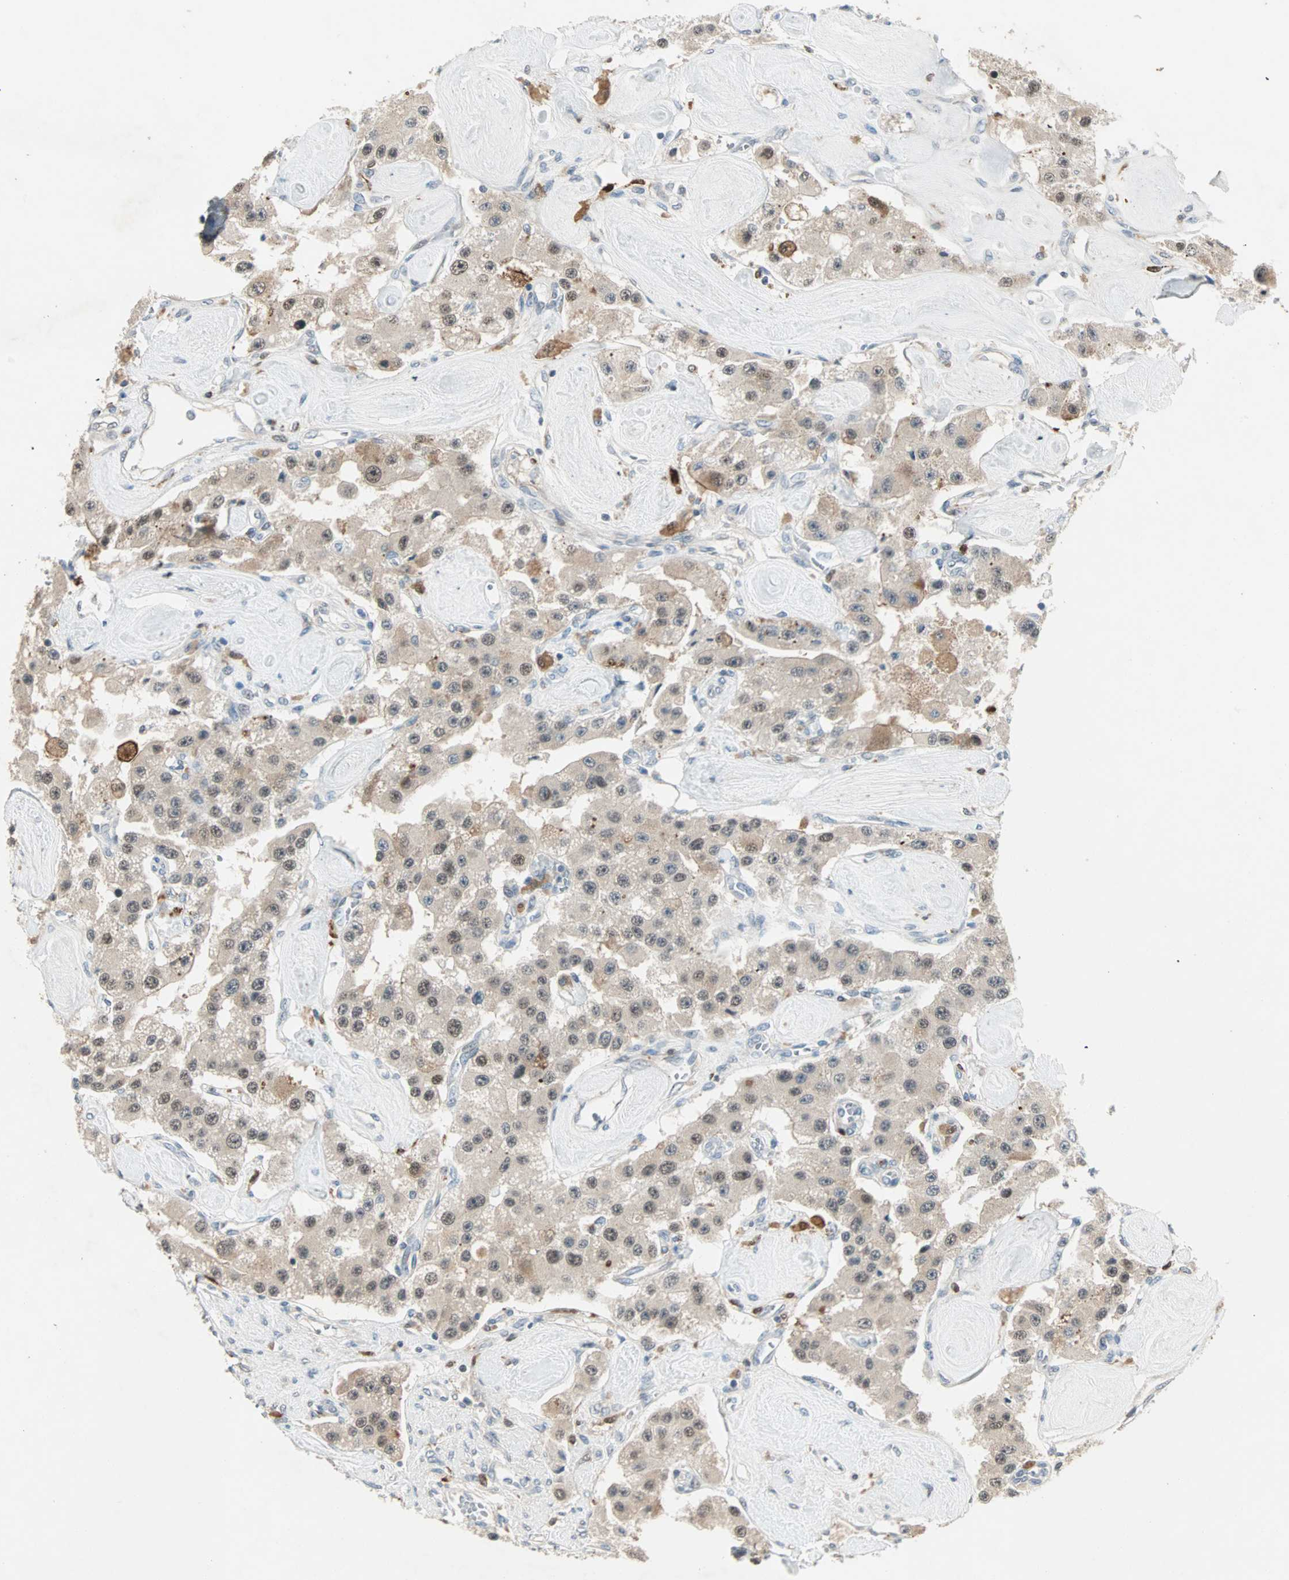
{"staining": {"intensity": "weak", "quantity": ">75%", "location": "cytoplasmic/membranous,nuclear"}, "tissue": "carcinoid", "cell_type": "Tumor cells", "image_type": "cancer", "snomed": [{"axis": "morphology", "description": "Carcinoid, malignant, NOS"}, {"axis": "topography", "description": "Pancreas"}], "caption": "This is a micrograph of immunohistochemistry staining of carcinoid, which shows weak expression in the cytoplasmic/membranous and nuclear of tumor cells.", "gene": "RTL6", "patient": {"sex": "male", "age": 41}}